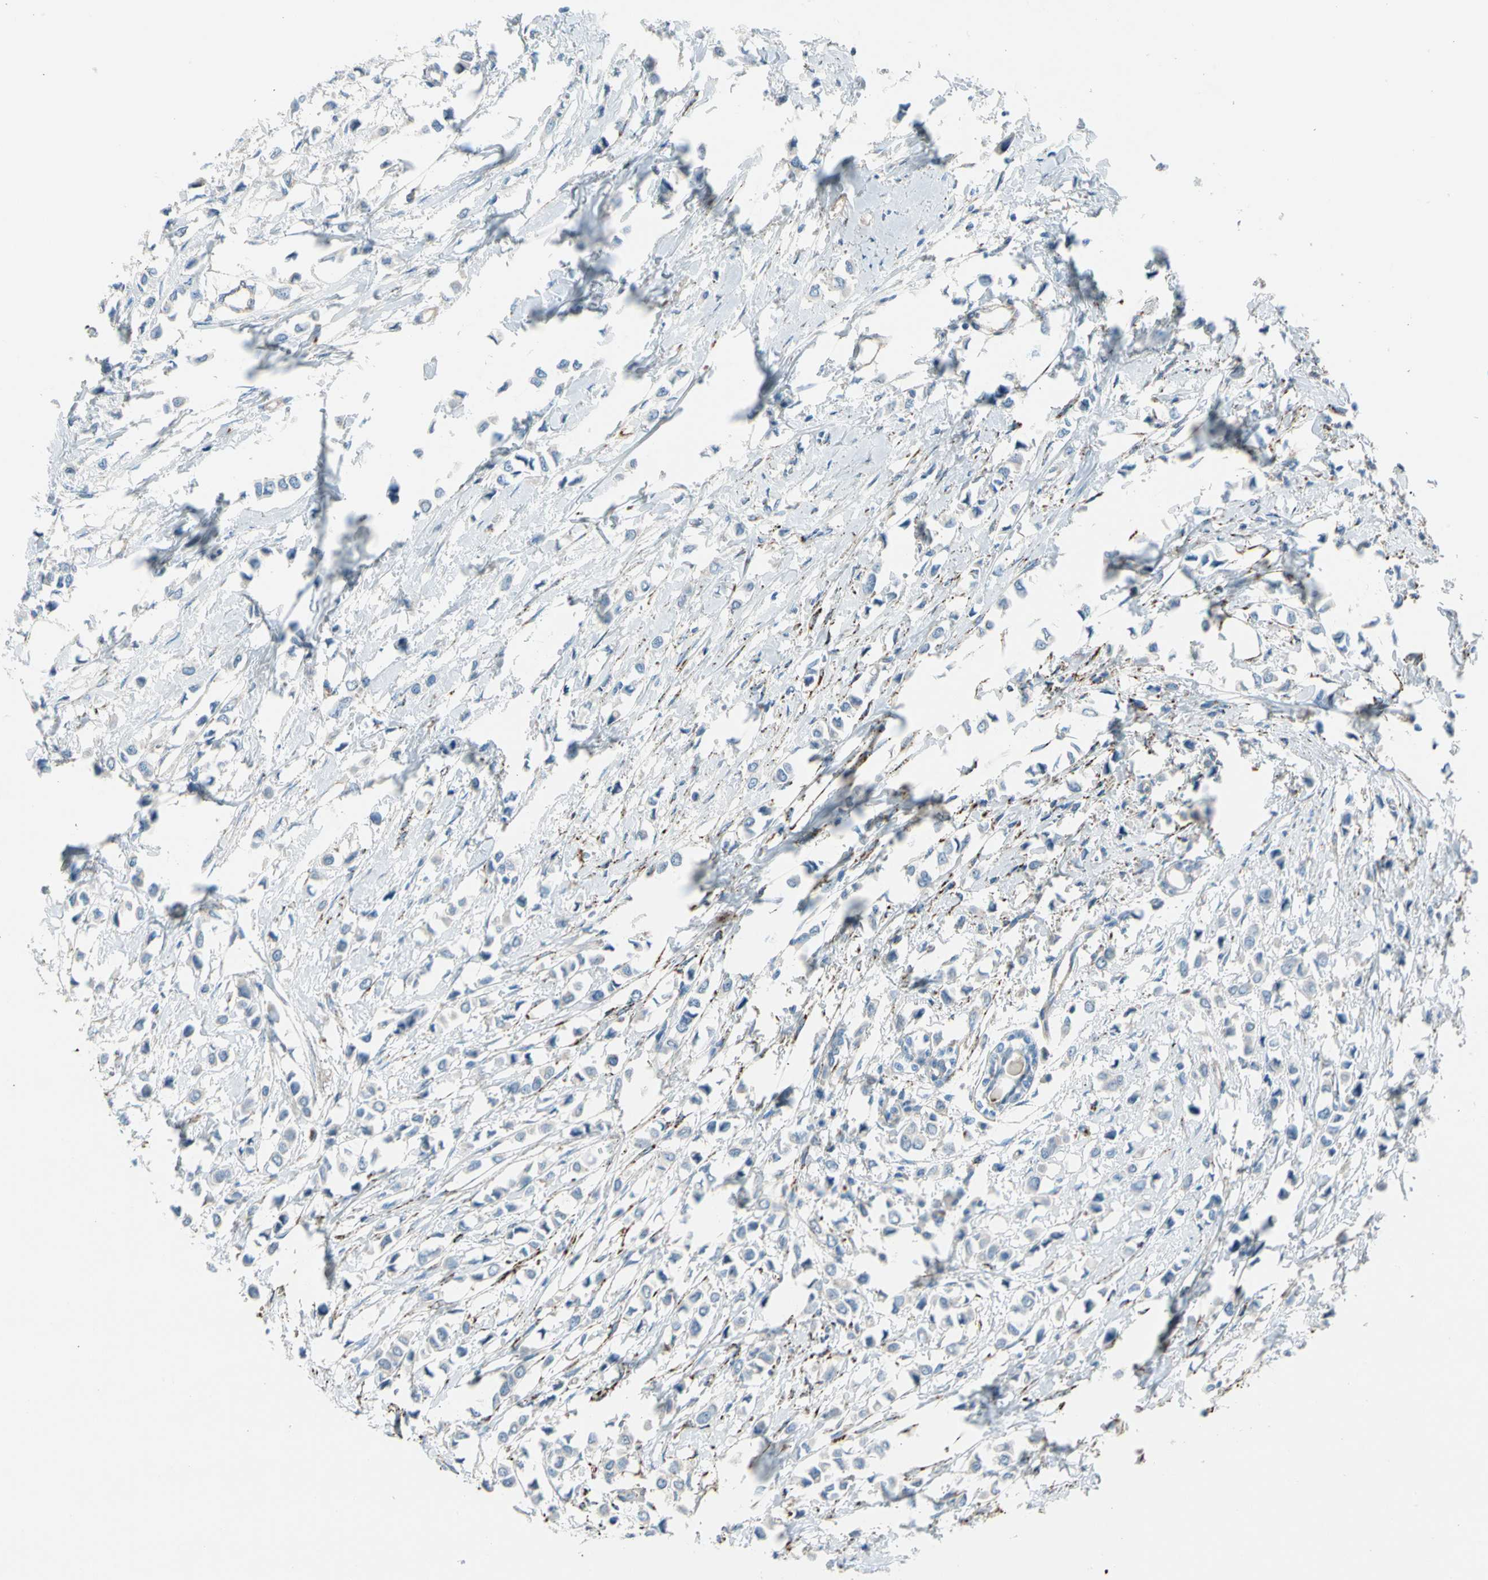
{"staining": {"intensity": "weak", "quantity": "25%-75%", "location": "cytoplasmic/membranous"}, "tissue": "breast cancer", "cell_type": "Tumor cells", "image_type": "cancer", "snomed": [{"axis": "morphology", "description": "Lobular carcinoma"}, {"axis": "topography", "description": "Breast"}], "caption": "Breast lobular carcinoma tissue exhibits weak cytoplasmic/membranous staining in about 25%-75% of tumor cells", "gene": "LY6G6F", "patient": {"sex": "female", "age": 51}}